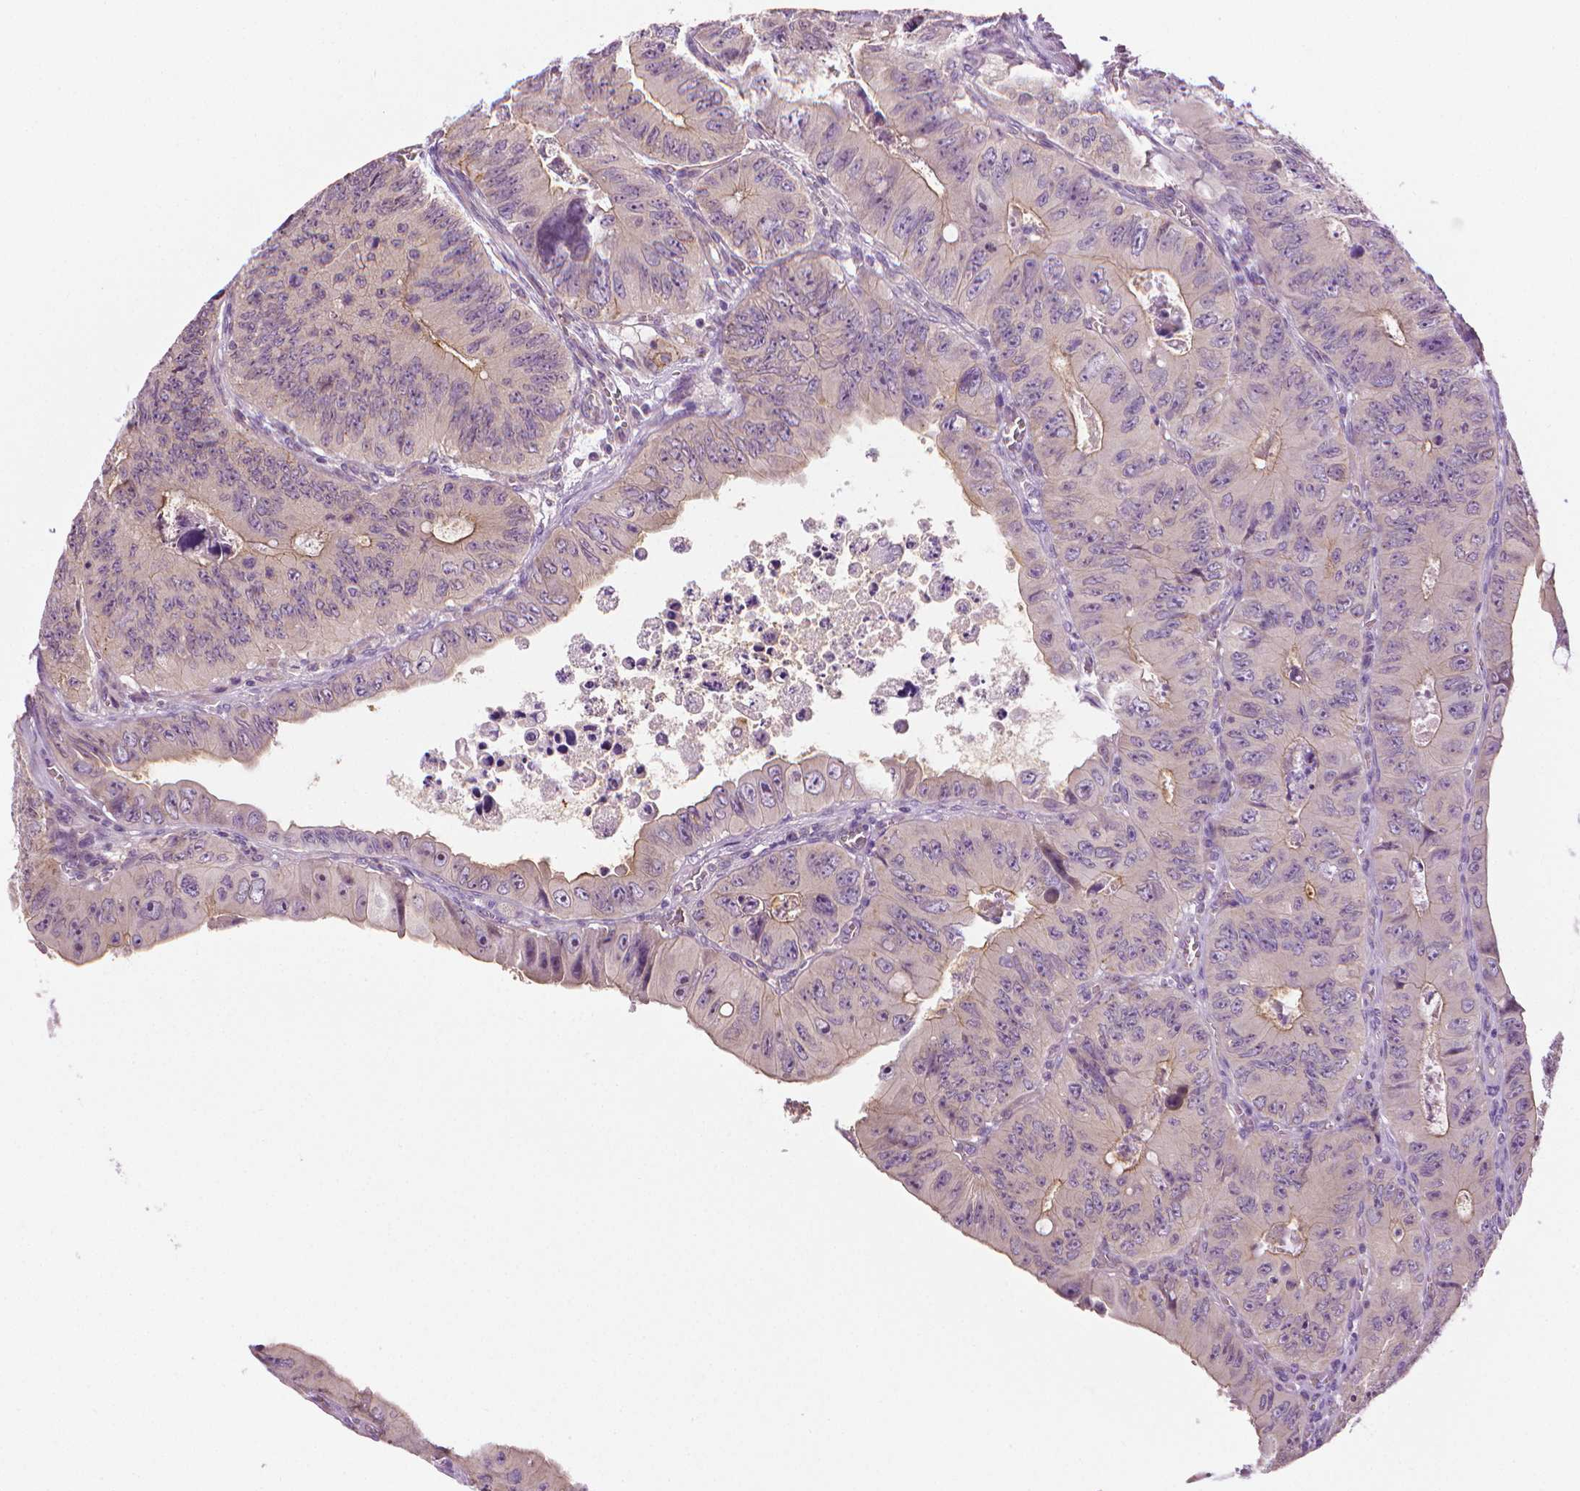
{"staining": {"intensity": "negative", "quantity": "none", "location": "none"}, "tissue": "colorectal cancer", "cell_type": "Tumor cells", "image_type": "cancer", "snomed": [{"axis": "morphology", "description": "Adenocarcinoma, NOS"}, {"axis": "topography", "description": "Colon"}], "caption": "A histopathology image of human colorectal cancer (adenocarcinoma) is negative for staining in tumor cells.", "gene": "MCOLN3", "patient": {"sex": "female", "age": 84}}